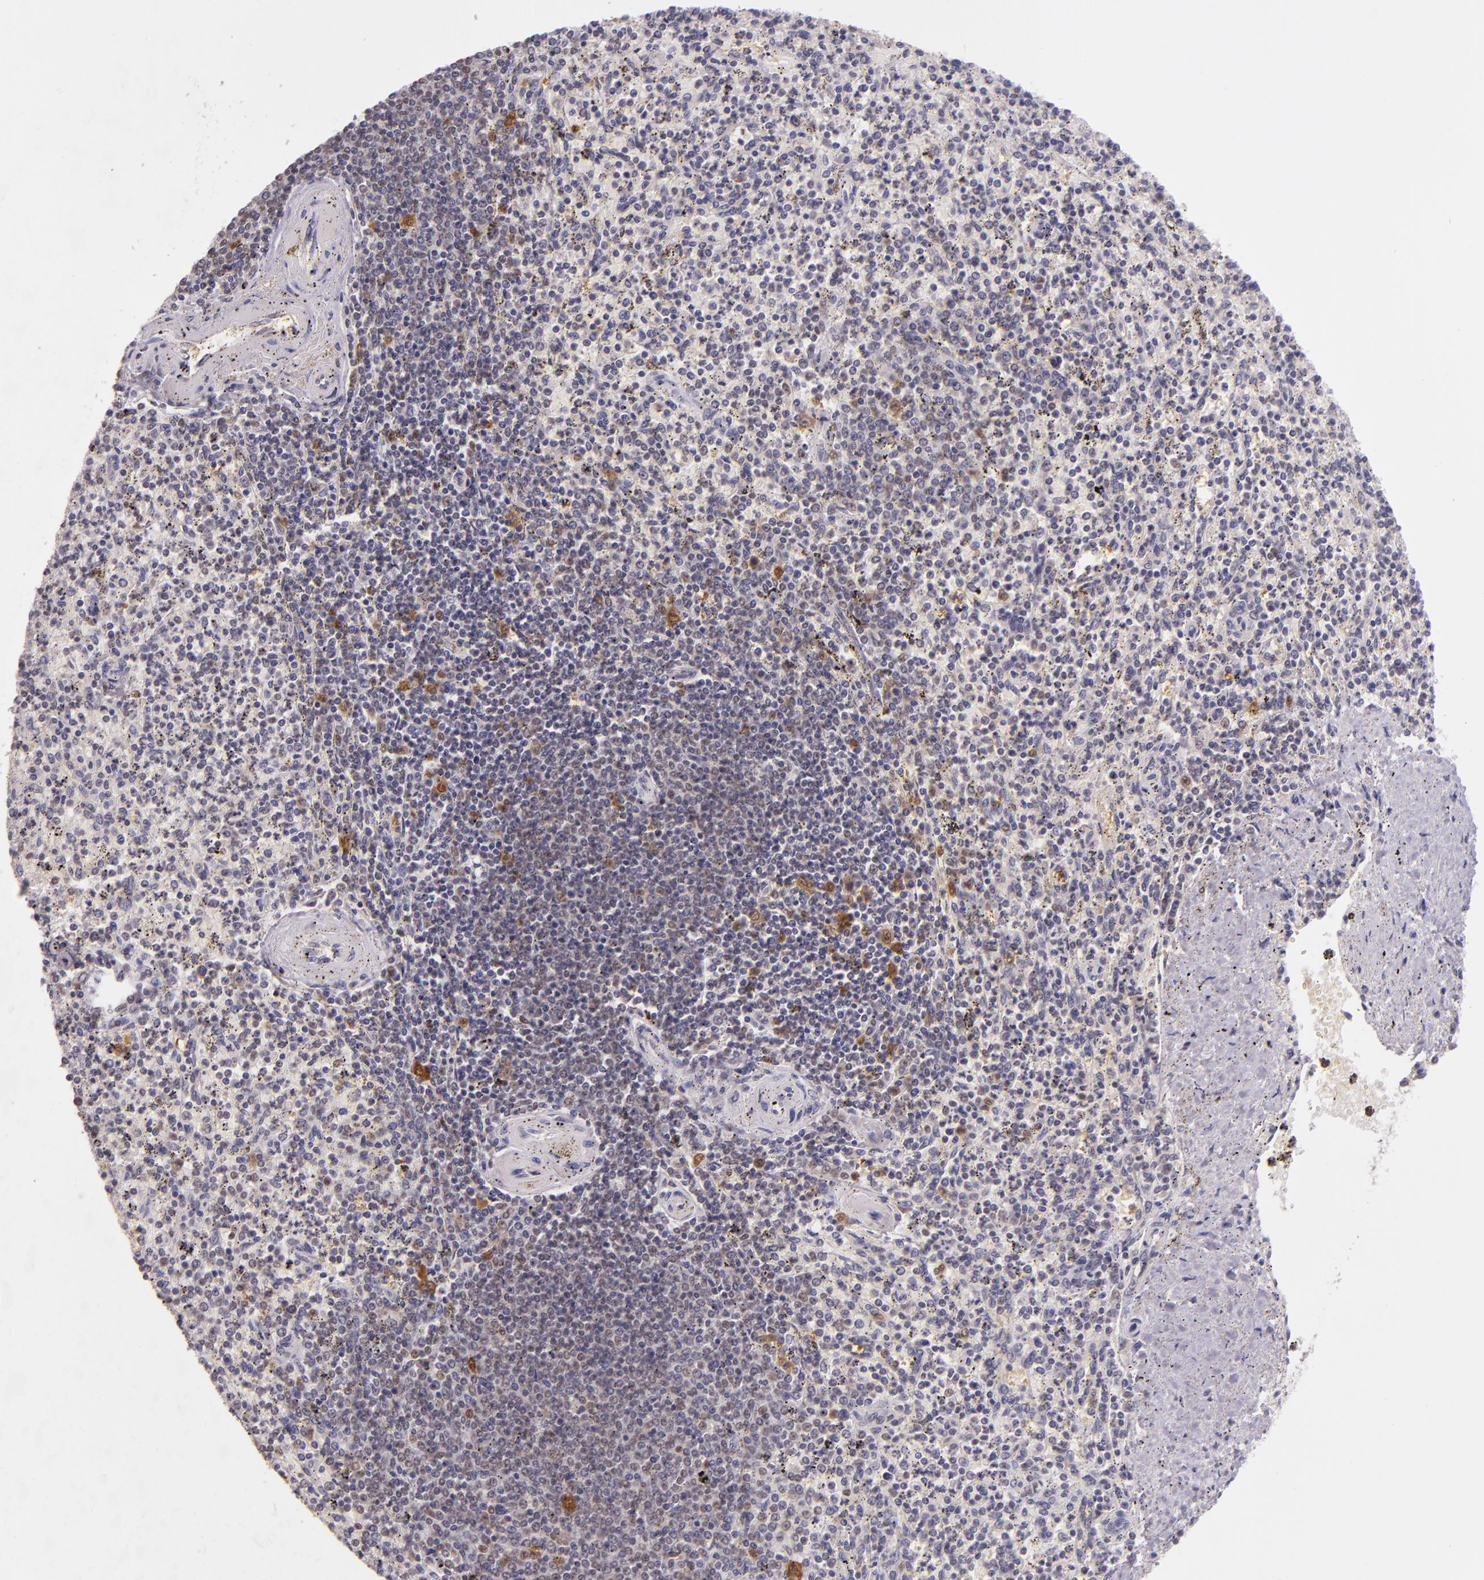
{"staining": {"intensity": "weak", "quantity": "25%-75%", "location": "cytoplasmic/membranous"}, "tissue": "spleen", "cell_type": "Cells in red pulp", "image_type": "normal", "snomed": [{"axis": "morphology", "description": "Normal tissue, NOS"}, {"axis": "topography", "description": "Spleen"}], "caption": "Immunohistochemical staining of unremarkable human spleen exhibits low levels of weak cytoplasmic/membranous staining in about 25%-75% of cells in red pulp.", "gene": "HSPA8", "patient": {"sex": "male", "age": 72}}